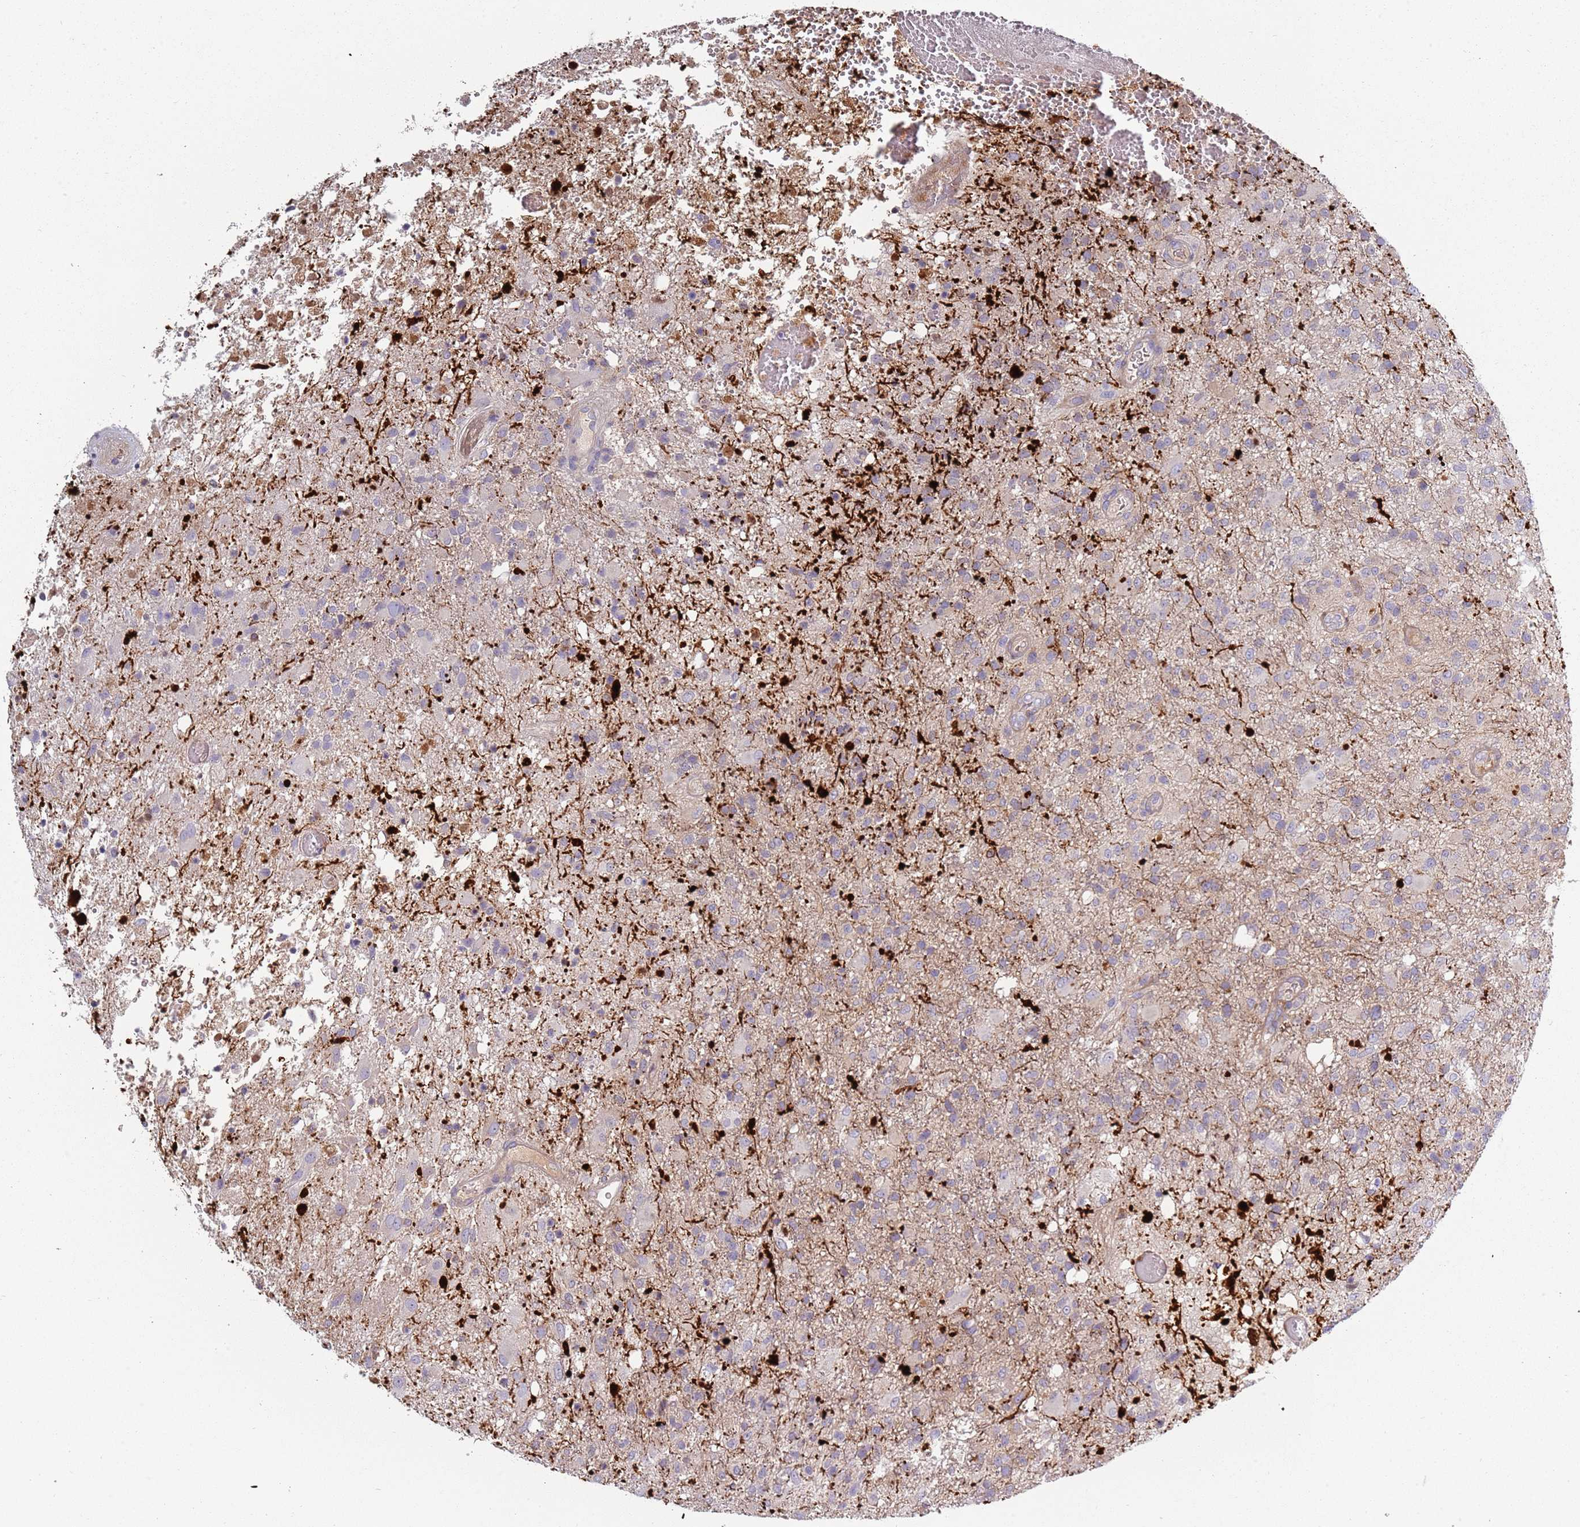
{"staining": {"intensity": "negative", "quantity": "none", "location": "none"}, "tissue": "glioma", "cell_type": "Tumor cells", "image_type": "cancer", "snomed": [{"axis": "morphology", "description": "Glioma, malignant, High grade"}, {"axis": "topography", "description": "Brain"}], "caption": "There is no significant expression in tumor cells of glioma.", "gene": "TNFRSF6B", "patient": {"sex": "female", "age": 74}}